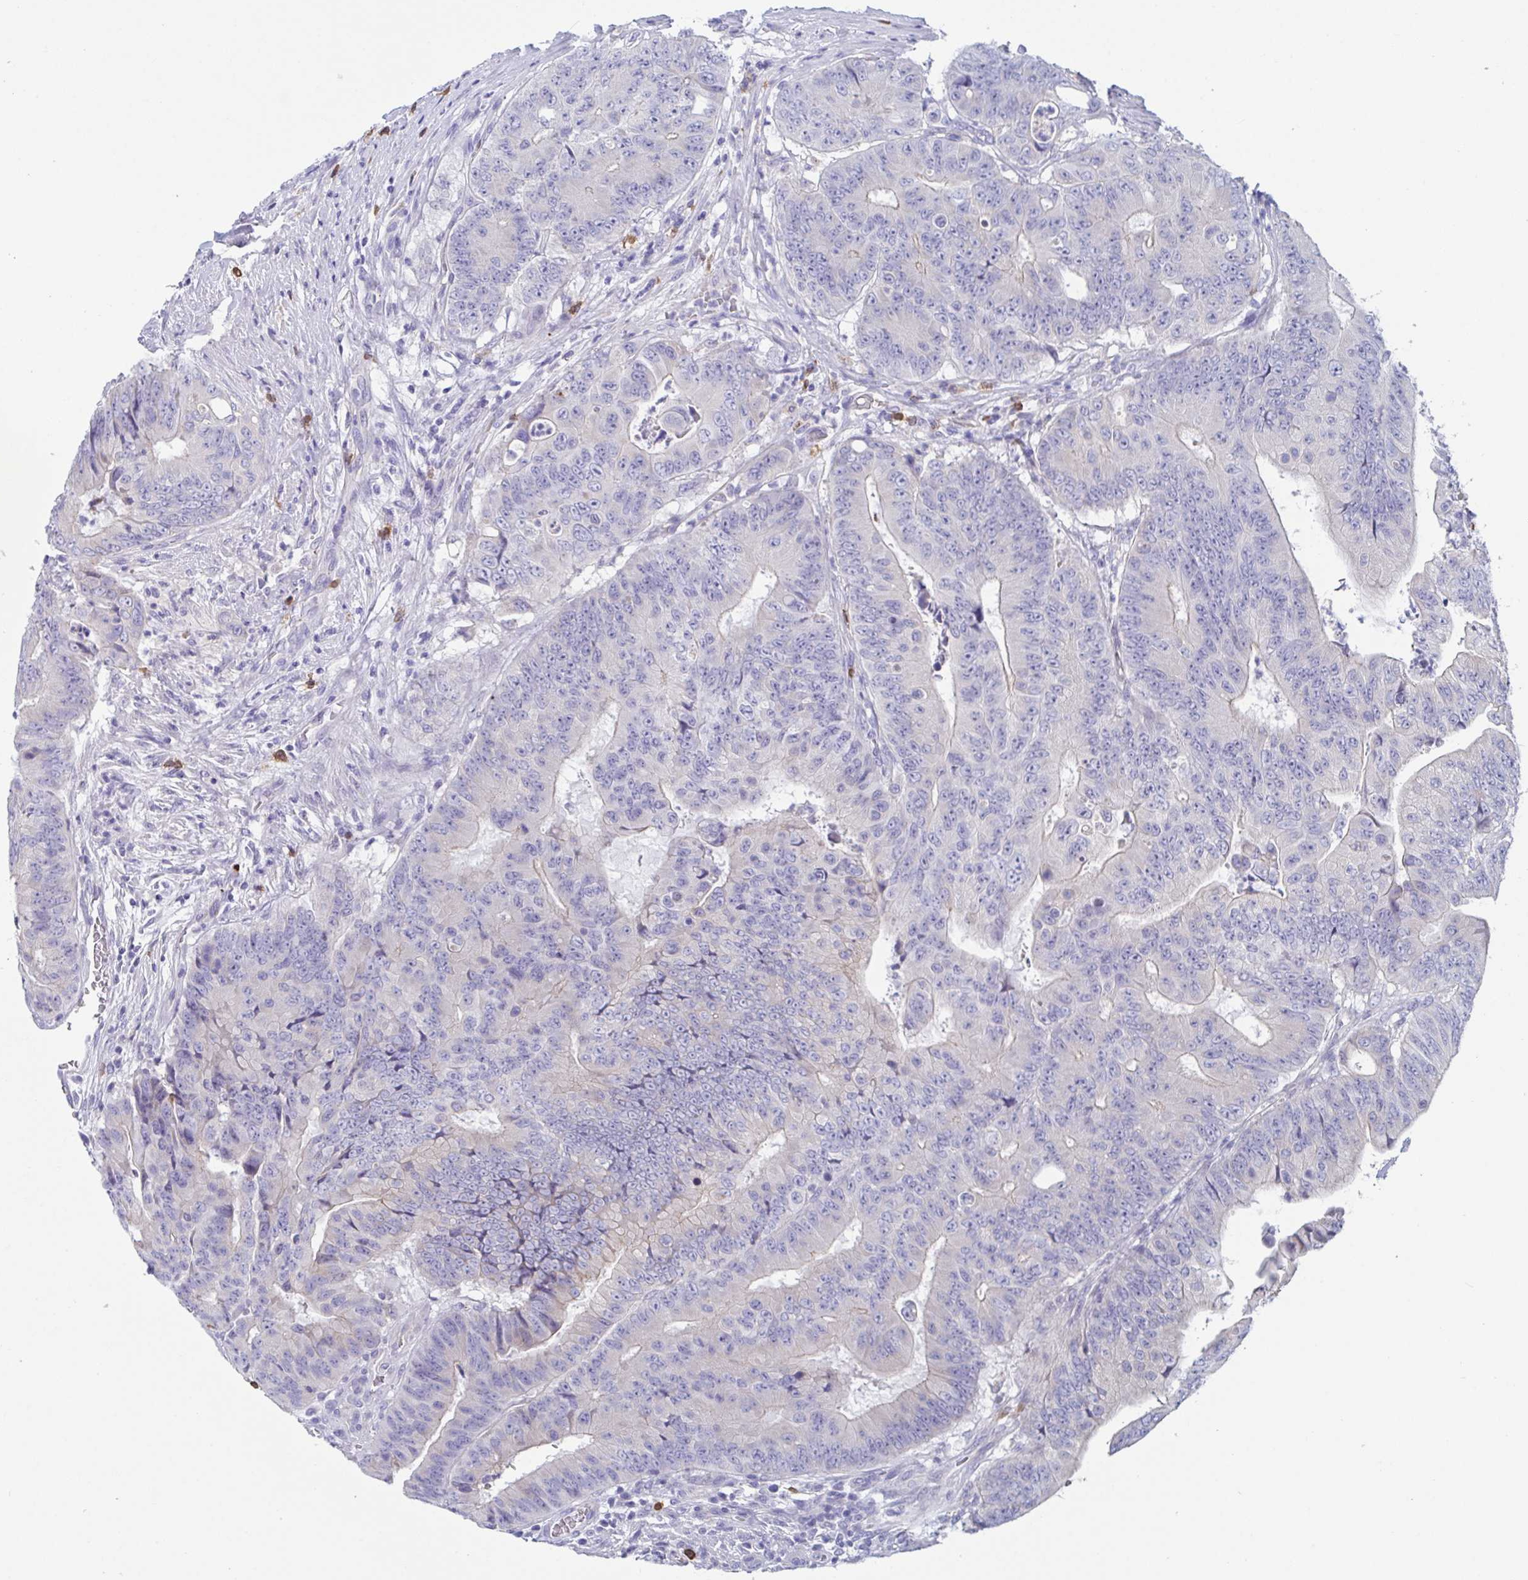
{"staining": {"intensity": "negative", "quantity": "none", "location": "none"}, "tissue": "colorectal cancer", "cell_type": "Tumor cells", "image_type": "cancer", "snomed": [{"axis": "morphology", "description": "Adenocarcinoma, NOS"}, {"axis": "topography", "description": "Colon"}], "caption": "Colorectal cancer (adenocarcinoma) stained for a protein using immunohistochemistry (IHC) demonstrates no staining tumor cells.", "gene": "TAS2R38", "patient": {"sex": "female", "age": 48}}